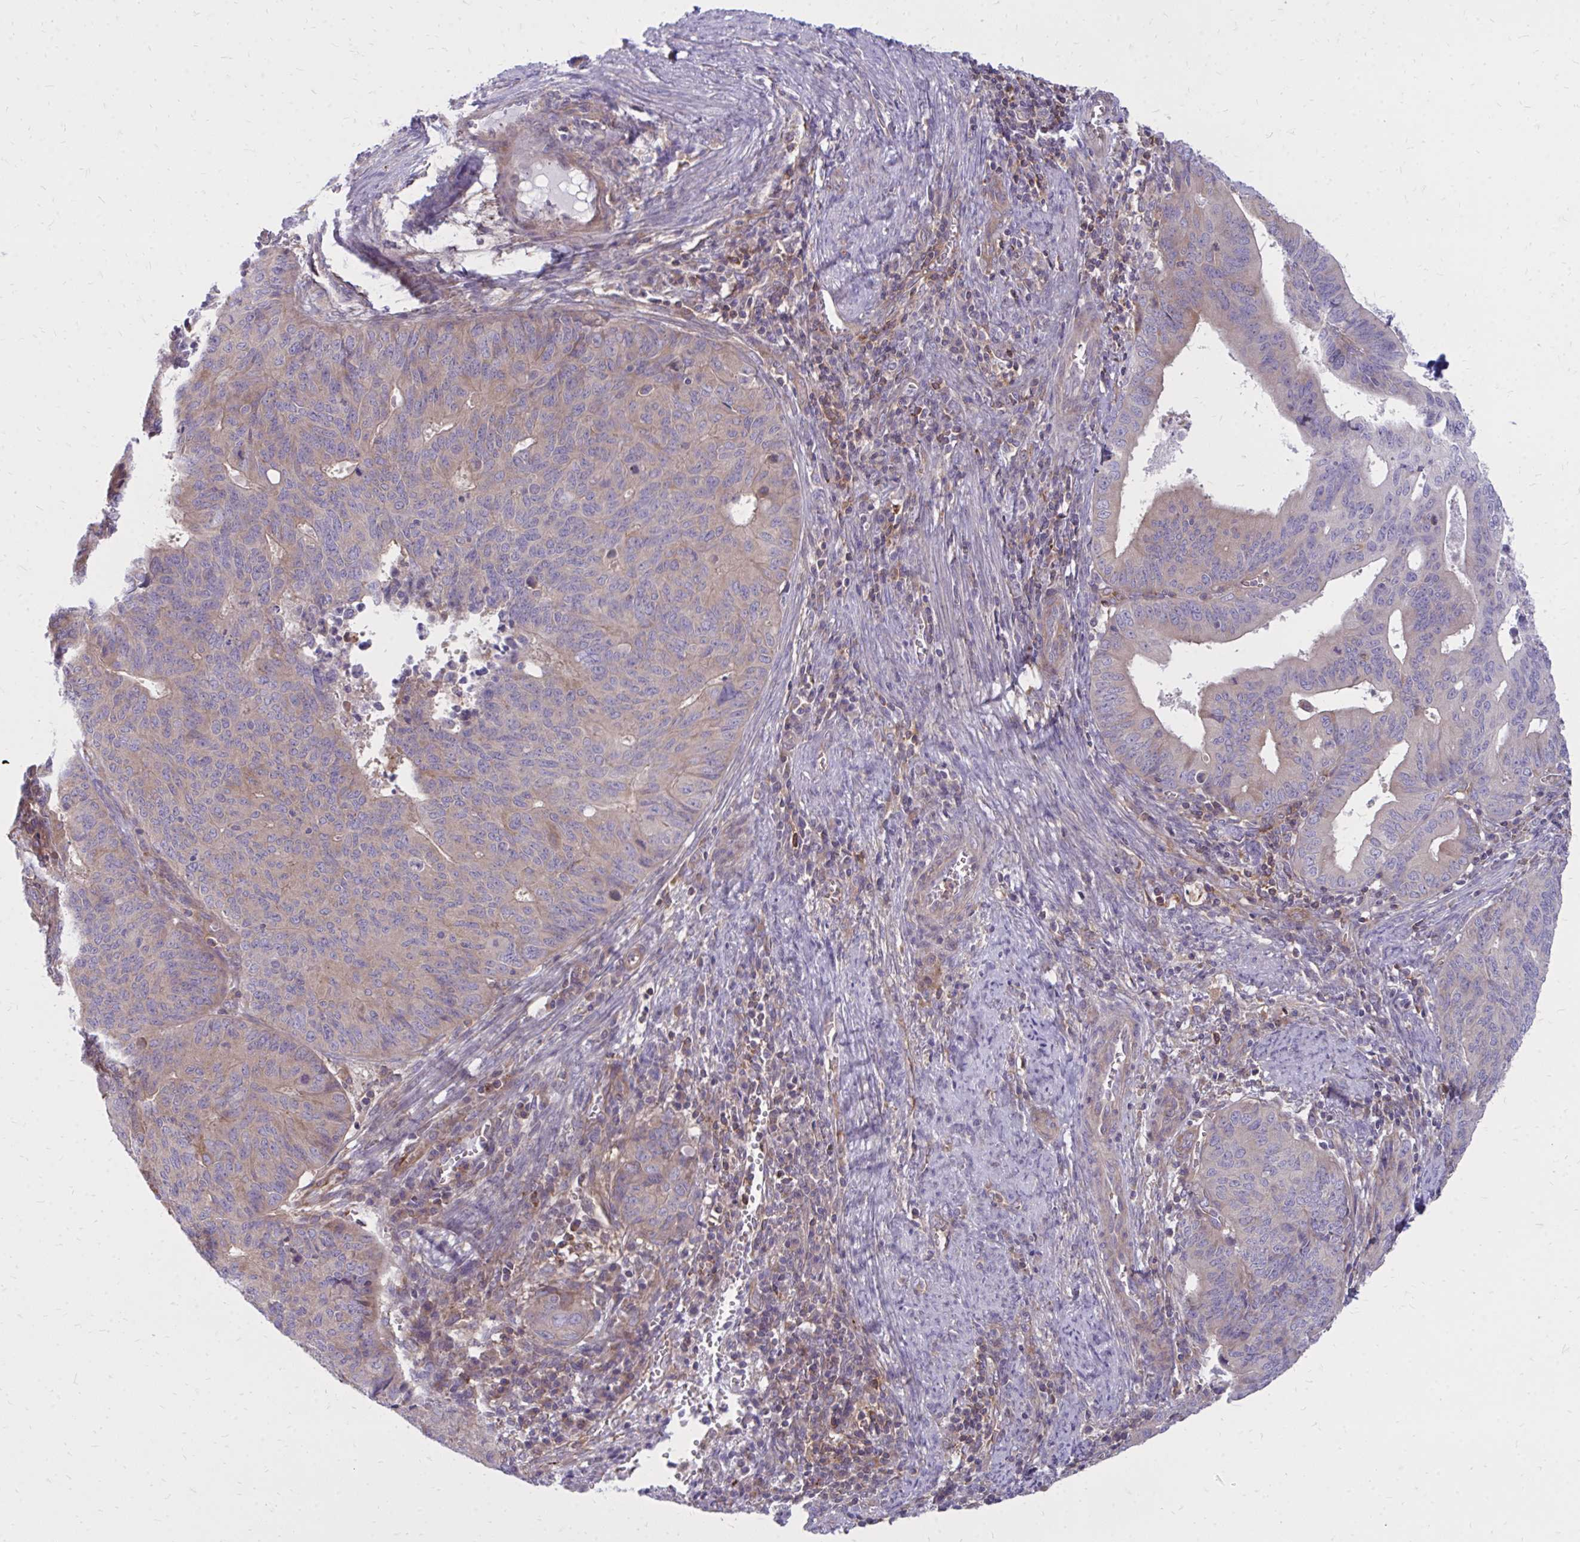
{"staining": {"intensity": "weak", "quantity": "<25%", "location": "cytoplasmic/membranous"}, "tissue": "endometrial cancer", "cell_type": "Tumor cells", "image_type": "cancer", "snomed": [{"axis": "morphology", "description": "Adenocarcinoma, NOS"}, {"axis": "topography", "description": "Endometrium"}], "caption": "High magnification brightfield microscopy of adenocarcinoma (endometrial) stained with DAB (brown) and counterstained with hematoxylin (blue): tumor cells show no significant staining.", "gene": "ASAP1", "patient": {"sex": "female", "age": 65}}